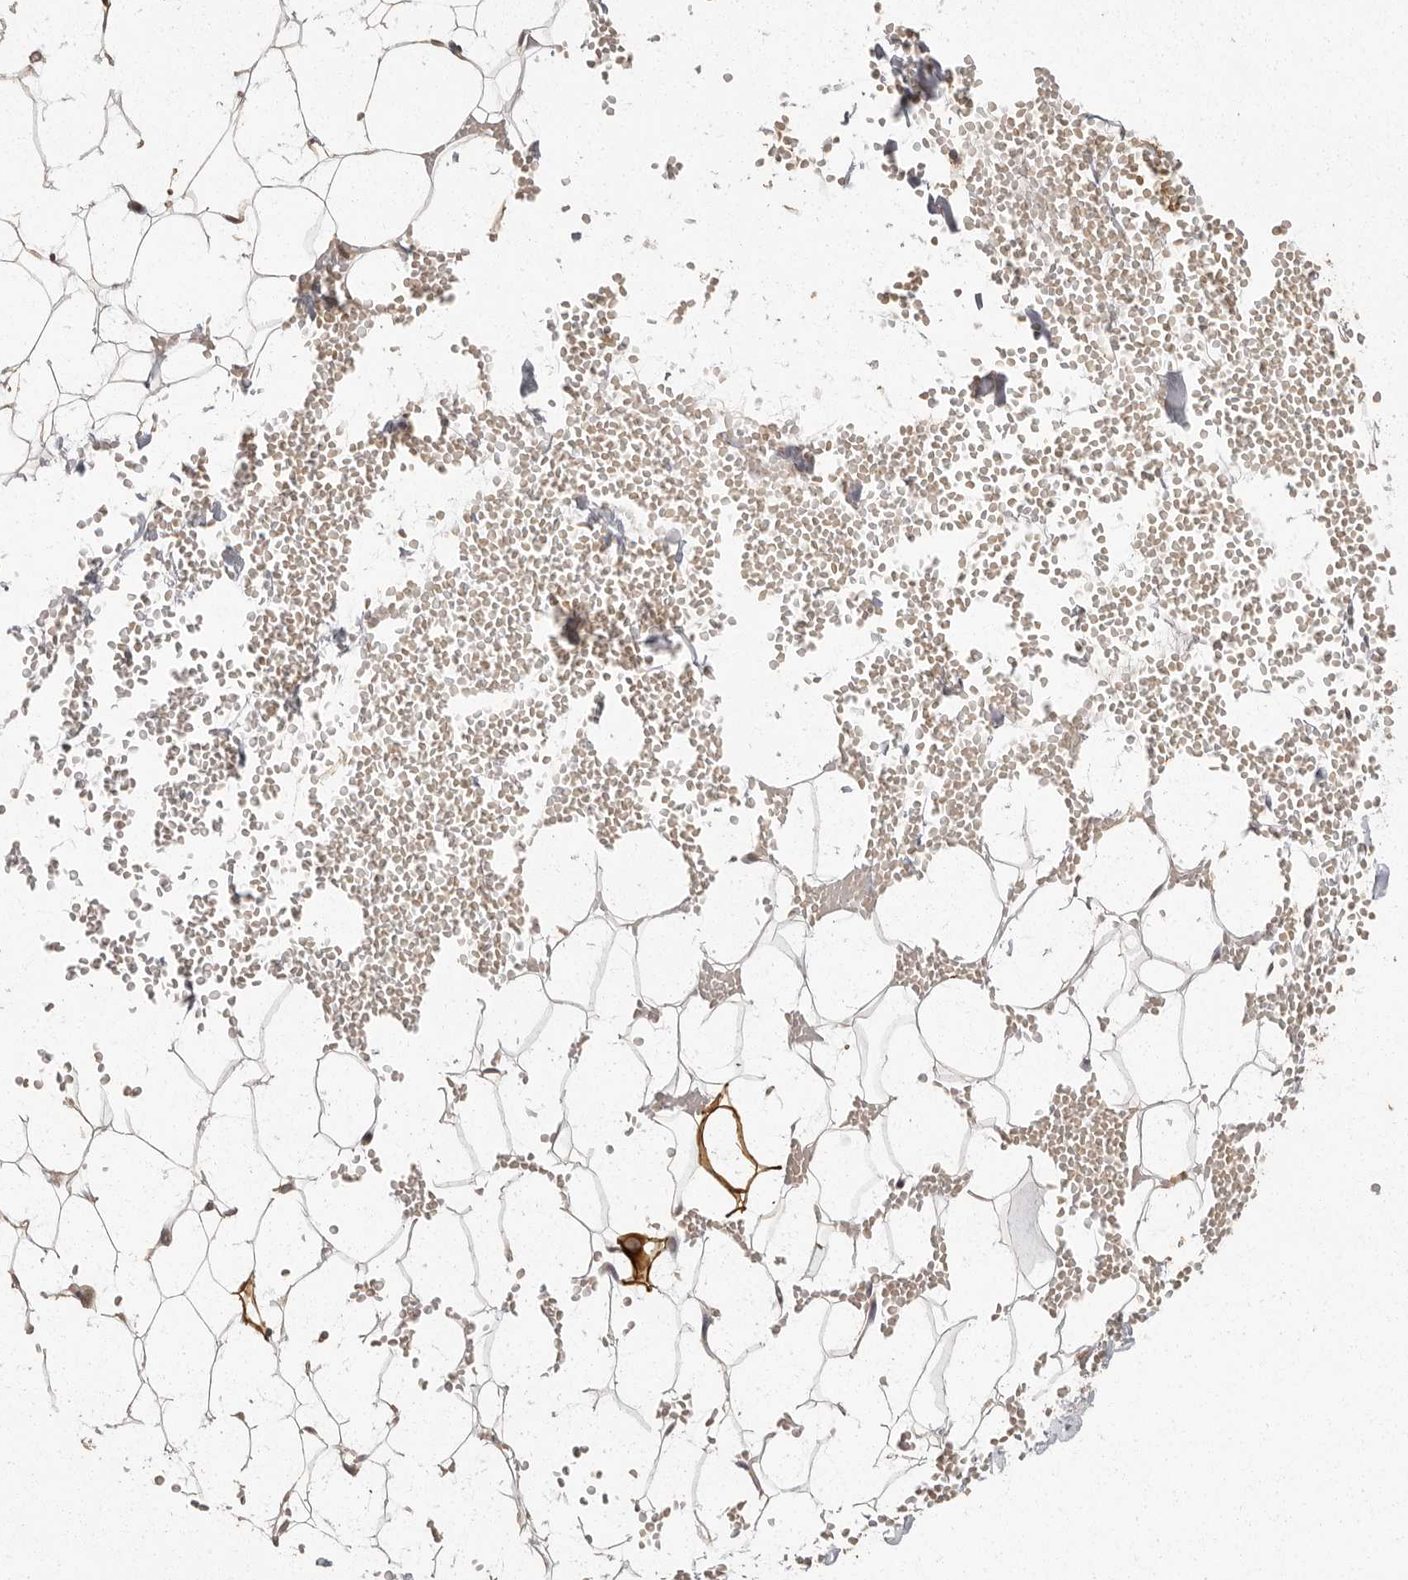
{"staining": {"intensity": "moderate", "quantity": ">75%", "location": "cytoplasmic/membranous"}, "tissue": "adipose tissue", "cell_type": "Adipocytes", "image_type": "normal", "snomed": [{"axis": "morphology", "description": "Normal tissue, NOS"}, {"axis": "topography", "description": "Breast"}], "caption": "Immunohistochemical staining of unremarkable human adipose tissue shows >75% levels of moderate cytoplasmic/membranous protein expression in about >75% of adipocytes.", "gene": "BAIAP2", "patient": {"sex": "female", "age": 23}}